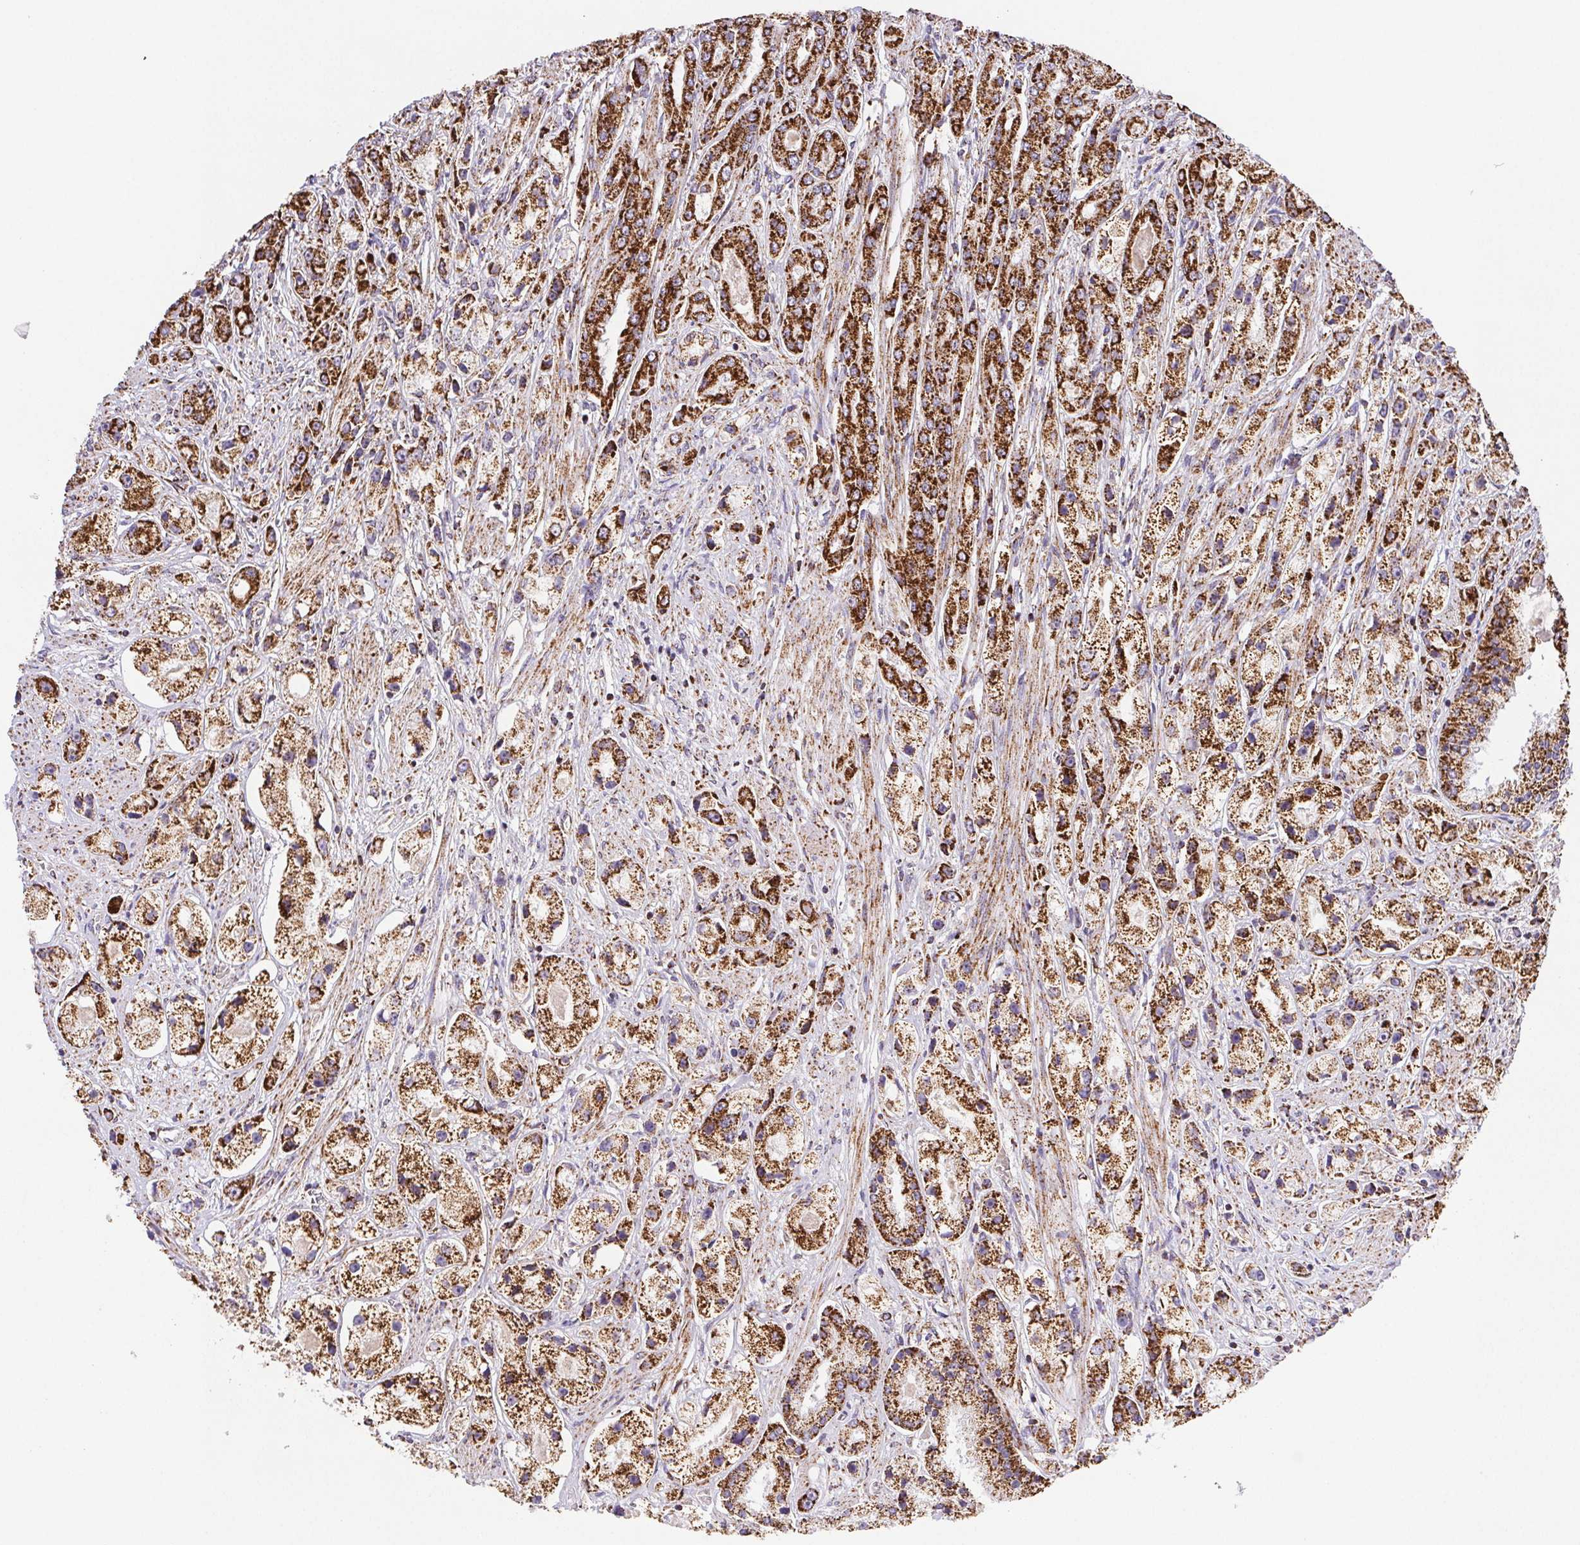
{"staining": {"intensity": "strong", "quantity": ">75%", "location": "cytoplasmic/membranous"}, "tissue": "prostate cancer", "cell_type": "Tumor cells", "image_type": "cancer", "snomed": [{"axis": "morphology", "description": "Adenocarcinoma, High grade"}, {"axis": "topography", "description": "Prostate"}], "caption": "DAB immunohistochemical staining of human adenocarcinoma (high-grade) (prostate) displays strong cytoplasmic/membranous protein expression in about >75% of tumor cells.", "gene": "NIPSNAP2", "patient": {"sex": "male", "age": 67}}